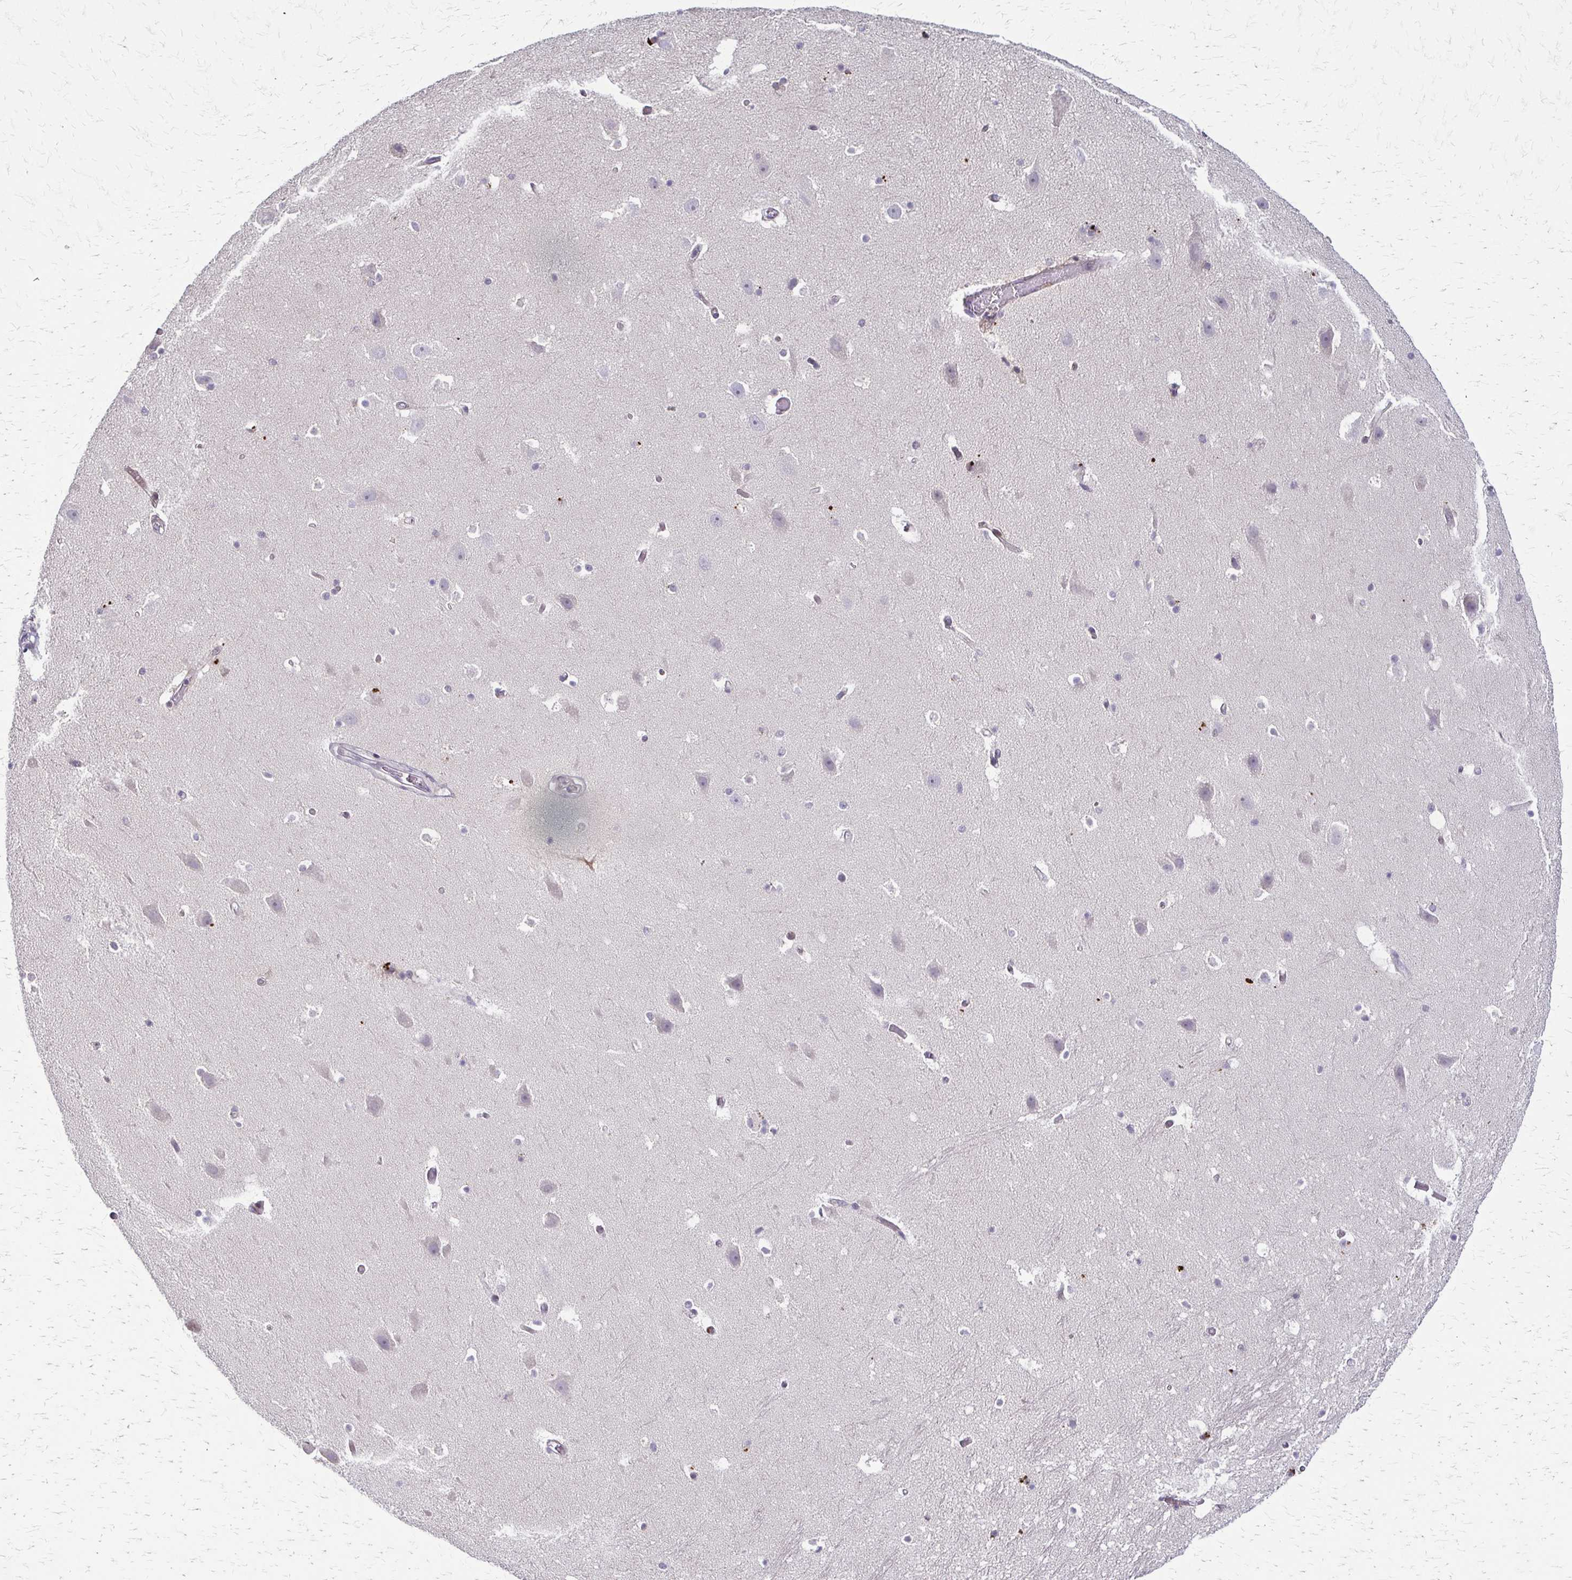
{"staining": {"intensity": "negative", "quantity": "none", "location": "none"}, "tissue": "hippocampus", "cell_type": "Glial cells", "image_type": "normal", "snomed": [{"axis": "morphology", "description": "Normal tissue, NOS"}, {"axis": "topography", "description": "Hippocampus"}], "caption": "Protein analysis of unremarkable hippocampus reveals no significant positivity in glial cells.", "gene": "TRIR", "patient": {"sex": "male", "age": 26}}